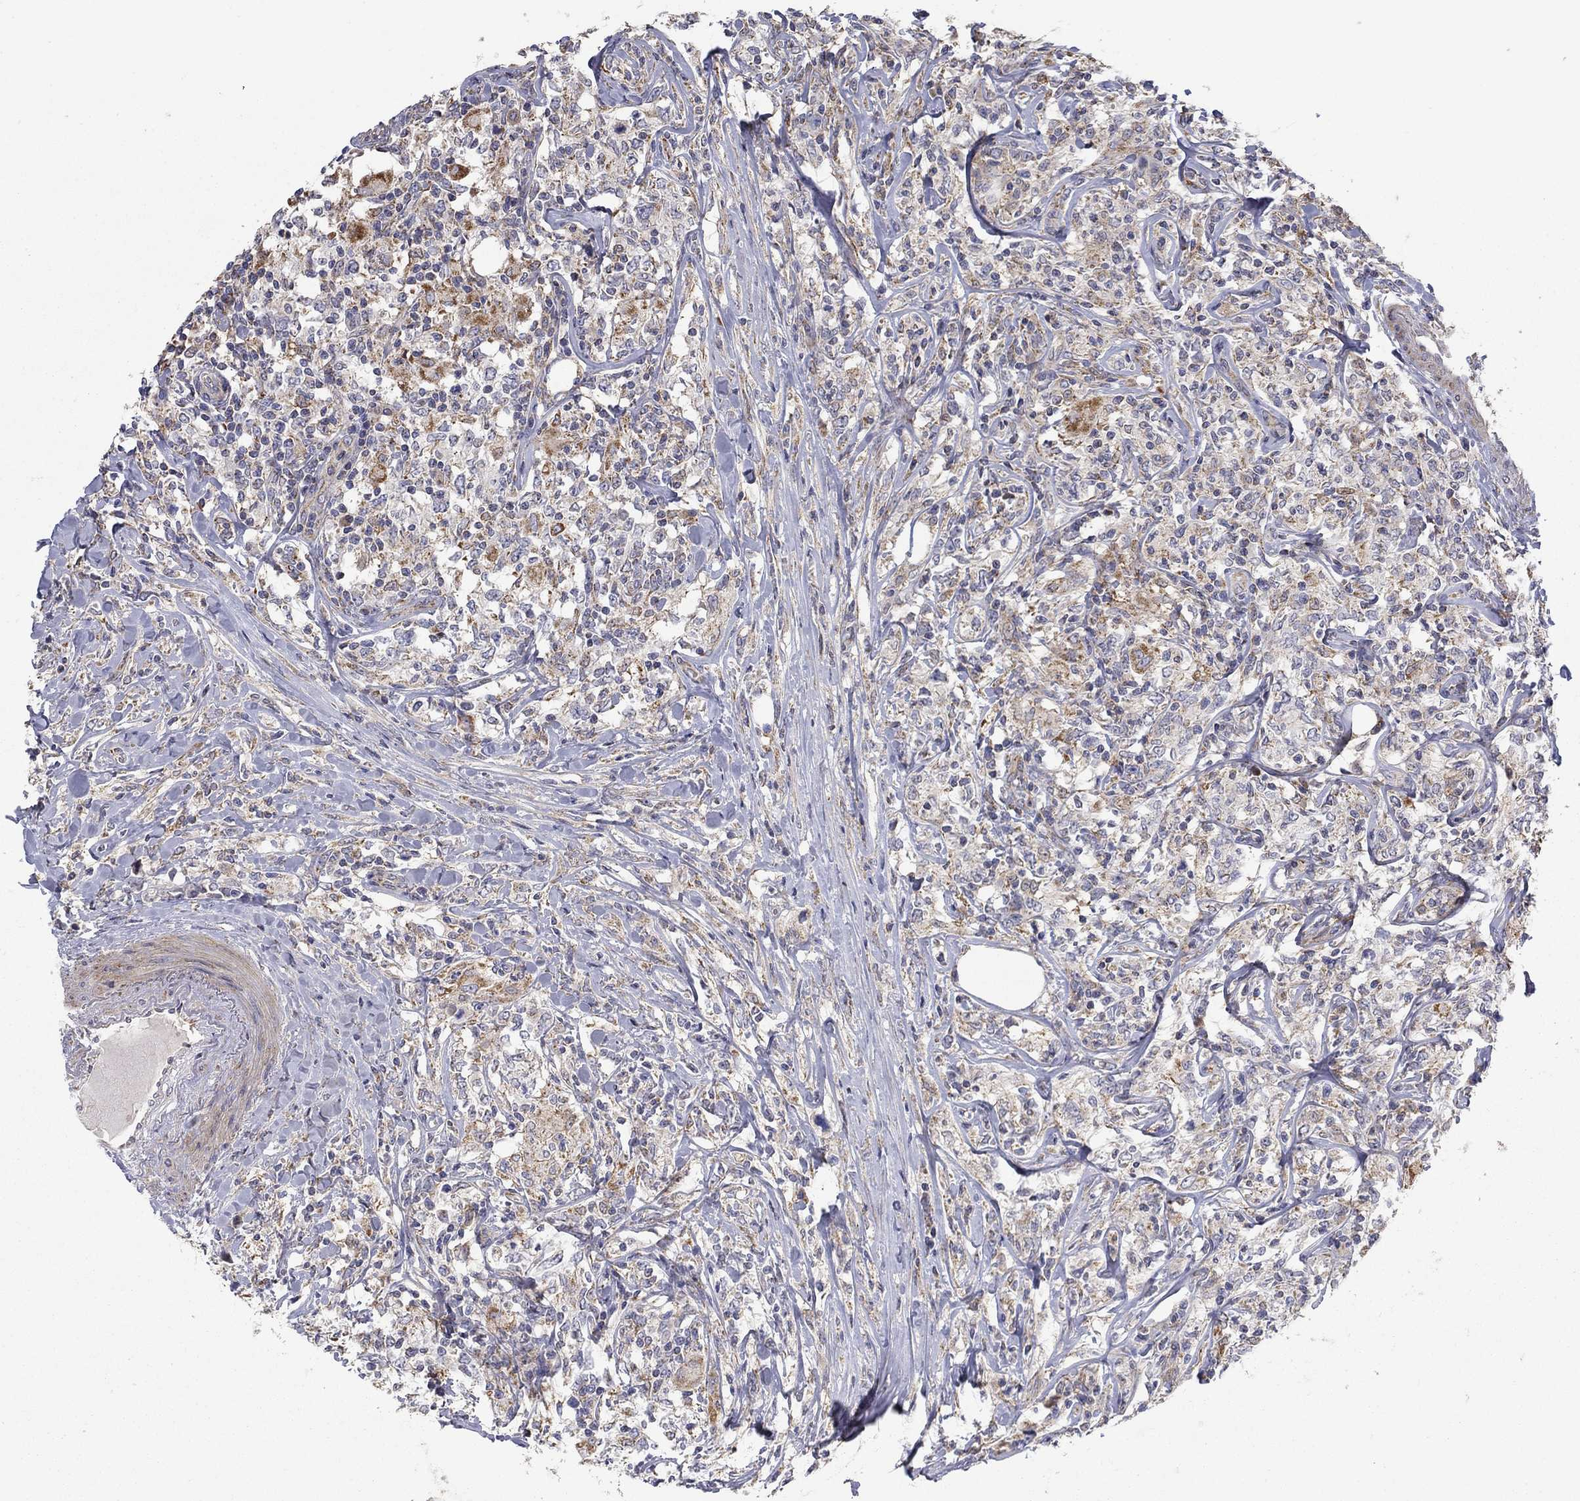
{"staining": {"intensity": "moderate", "quantity": "<25%", "location": "cytoplasmic/membranous"}, "tissue": "lymphoma", "cell_type": "Tumor cells", "image_type": "cancer", "snomed": [{"axis": "morphology", "description": "Malignant lymphoma, non-Hodgkin's type, High grade"}, {"axis": "topography", "description": "Lymph node"}], "caption": "High-magnification brightfield microscopy of malignant lymphoma, non-Hodgkin's type (high-grade) stained with DAB (brown) and counterstained with hematoxylin (blue). tumor cells exhibit moderate cytoplasmic/membranous positivity is present in approximately<25% of cells.", "gene": "MMAA", "patient": {"sex": "female", "age": 84}}